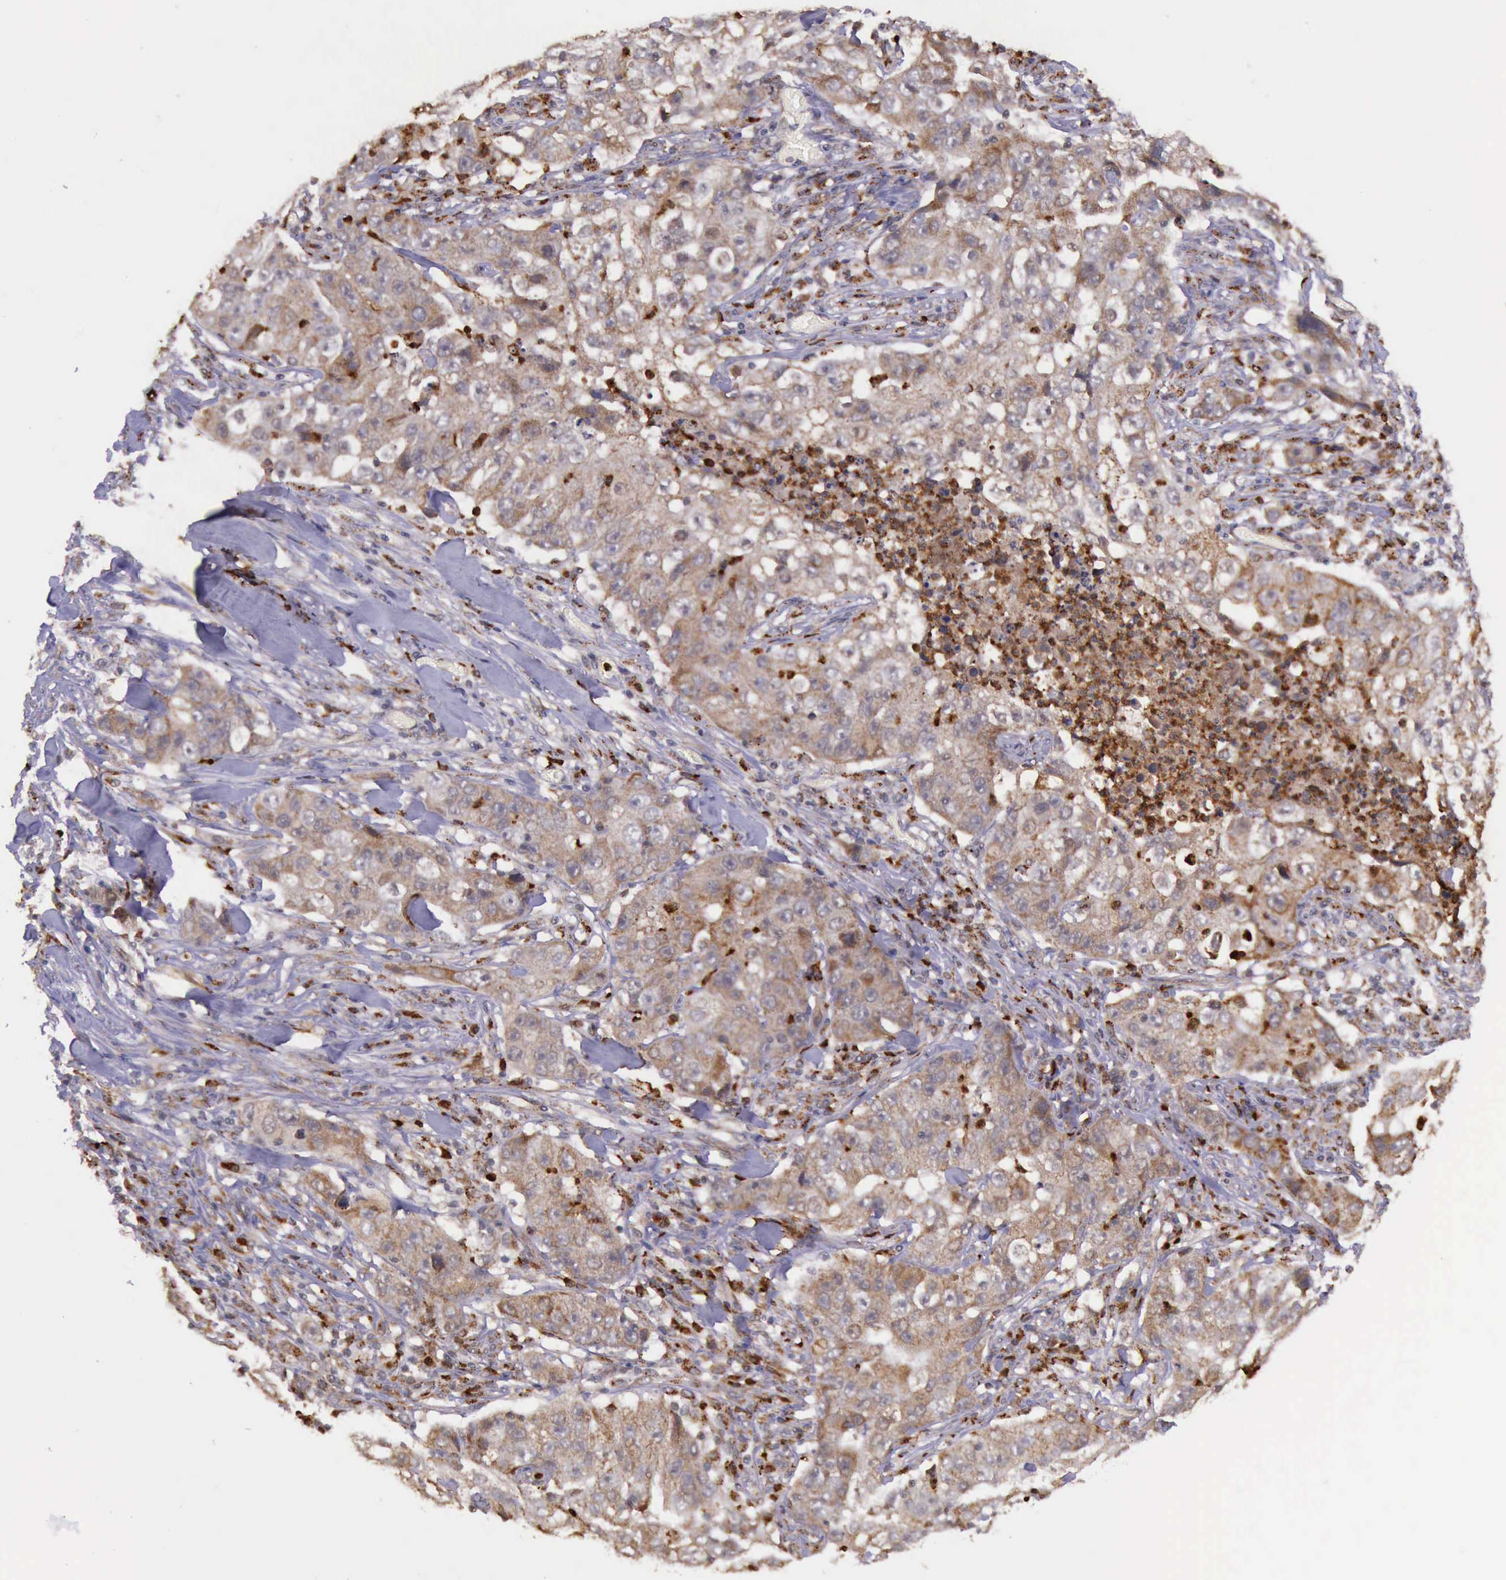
{"staining": {"intensity": "moderate", "quantity": "25%-75%", "location": "cytoplasmic/membranous"}, "tissue": "lung cancer", "cell_type": "Tumor cells", "image_type": "cancer", "snomed": [{"axis": "morphology", "description": "Squamous cell carcinoma, NOS"}, {"axis": "topography", "description": "Lung"}], "caption": "Squamous cell carcinoma (lung) tissue reveals moderate cytoplasmic/membranous positivity in approximately 25%-75% of tumor cells", "gene": "ARMCX3", "patient": {"sex": "male", "age": 64}}